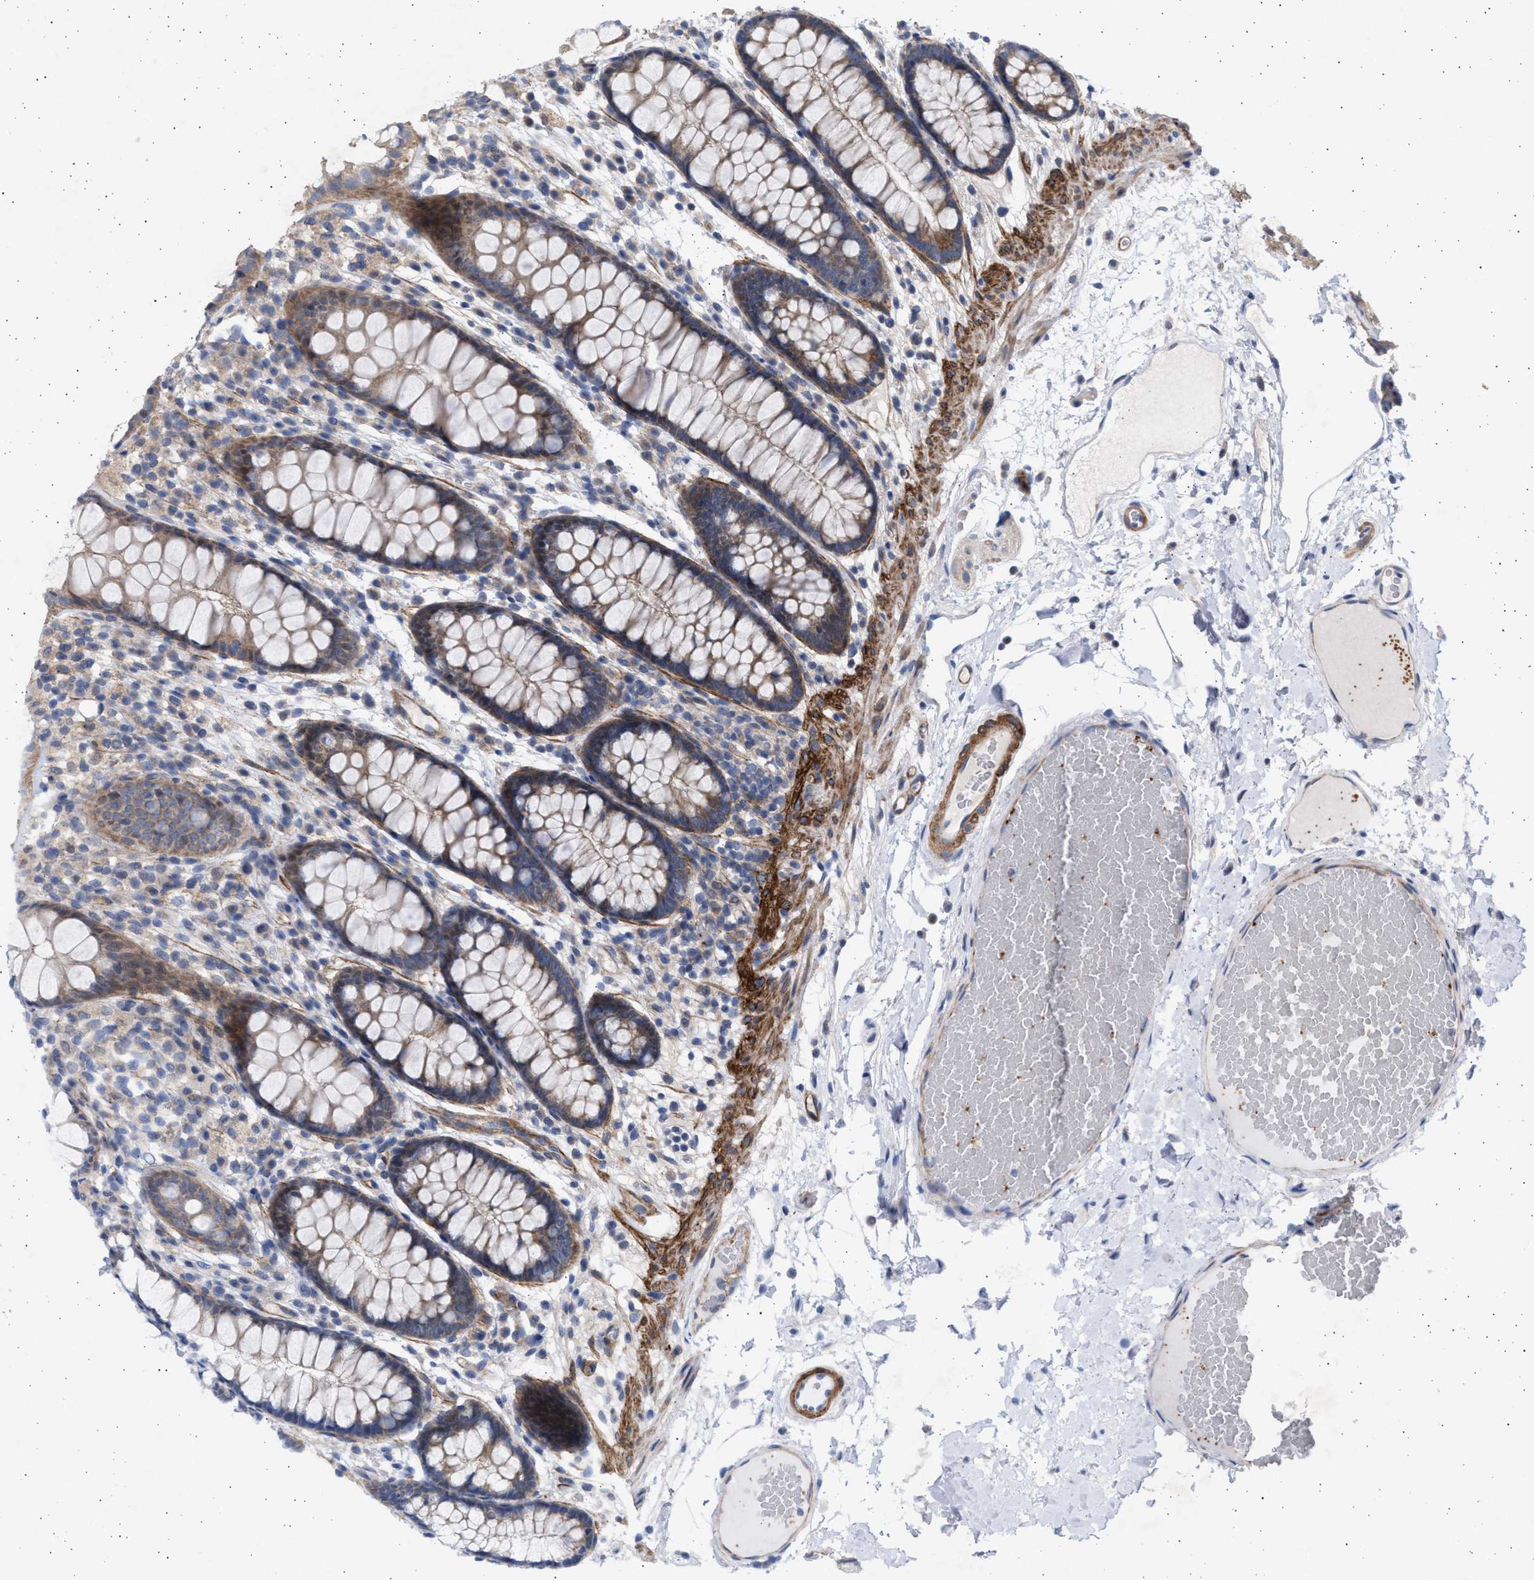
{"staining": {"intensity": "negative", "quantity": "none", "location": "none"}, "tissue": "colon", "cell_type": "Endothelial cells", "image_type": "normal", "snomed": [{"axis": "morphology", "description": "Normal tissue, NOS"}, {"axis": "topography", "description": "Colon"}], "caption": "This is an IHC photomicrograph of normal human colon. There is no expression in endothelial cells.", "gene": "NBR1", "patient": {"sex": "female", "age": 56}}